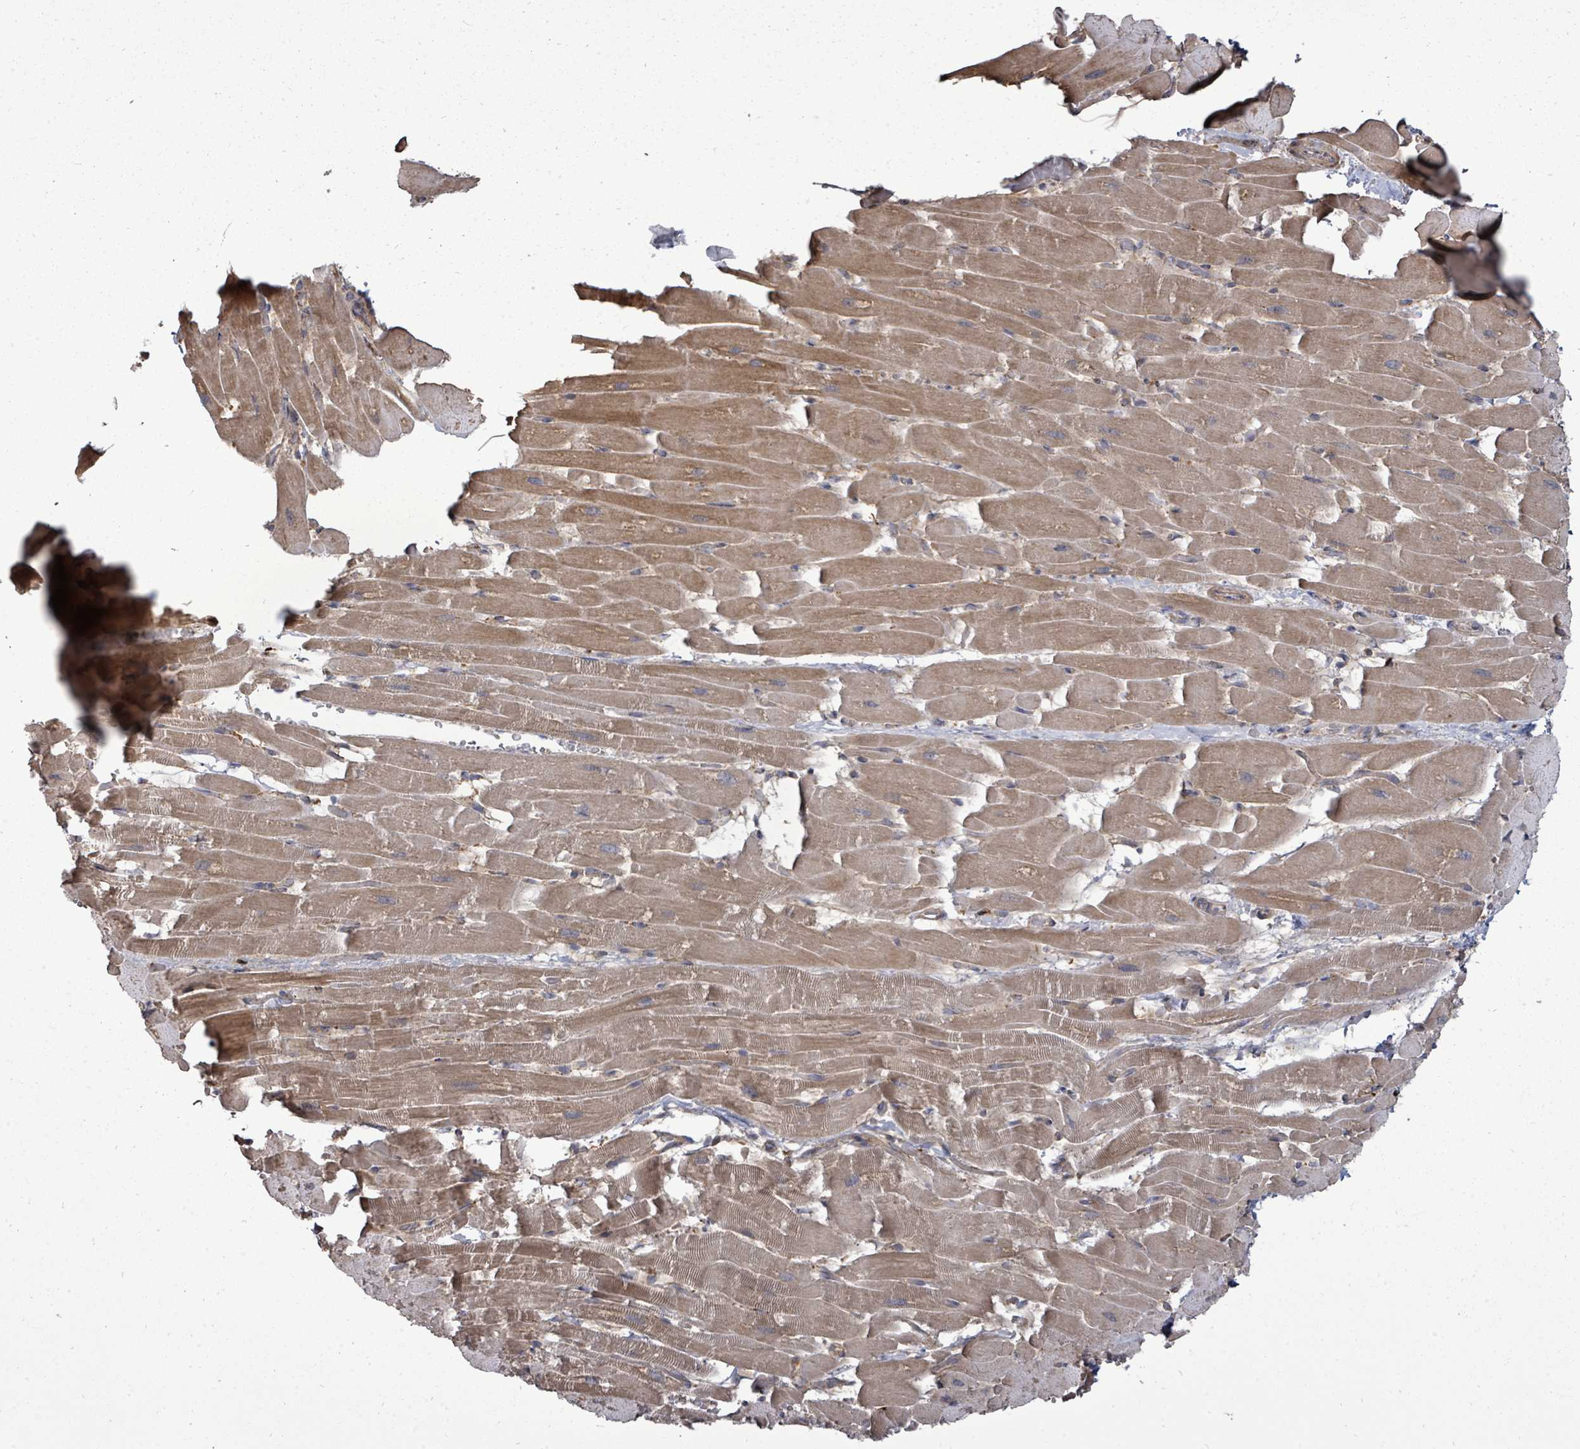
{"staining": {"intensity": "moderate", "quantity": ">75%", "location": "cytoplasmic/membranous"}, "tissue": "heart muscle", "cell_type": "Cardiomyocytes", "image_type": "normal", "snomed": [{"axis": "morphology", "description": "Normal tissue, NOS"}, {"axis": "topography", "description": "Heart"}], "caption": "Benign heart muscle reveals moderate cytoplasmic/membranous expression in approximately >75% of cardiomyocytes.", "gene": "EIF3CL", "patient": {"sex": "male", "age": 37}}